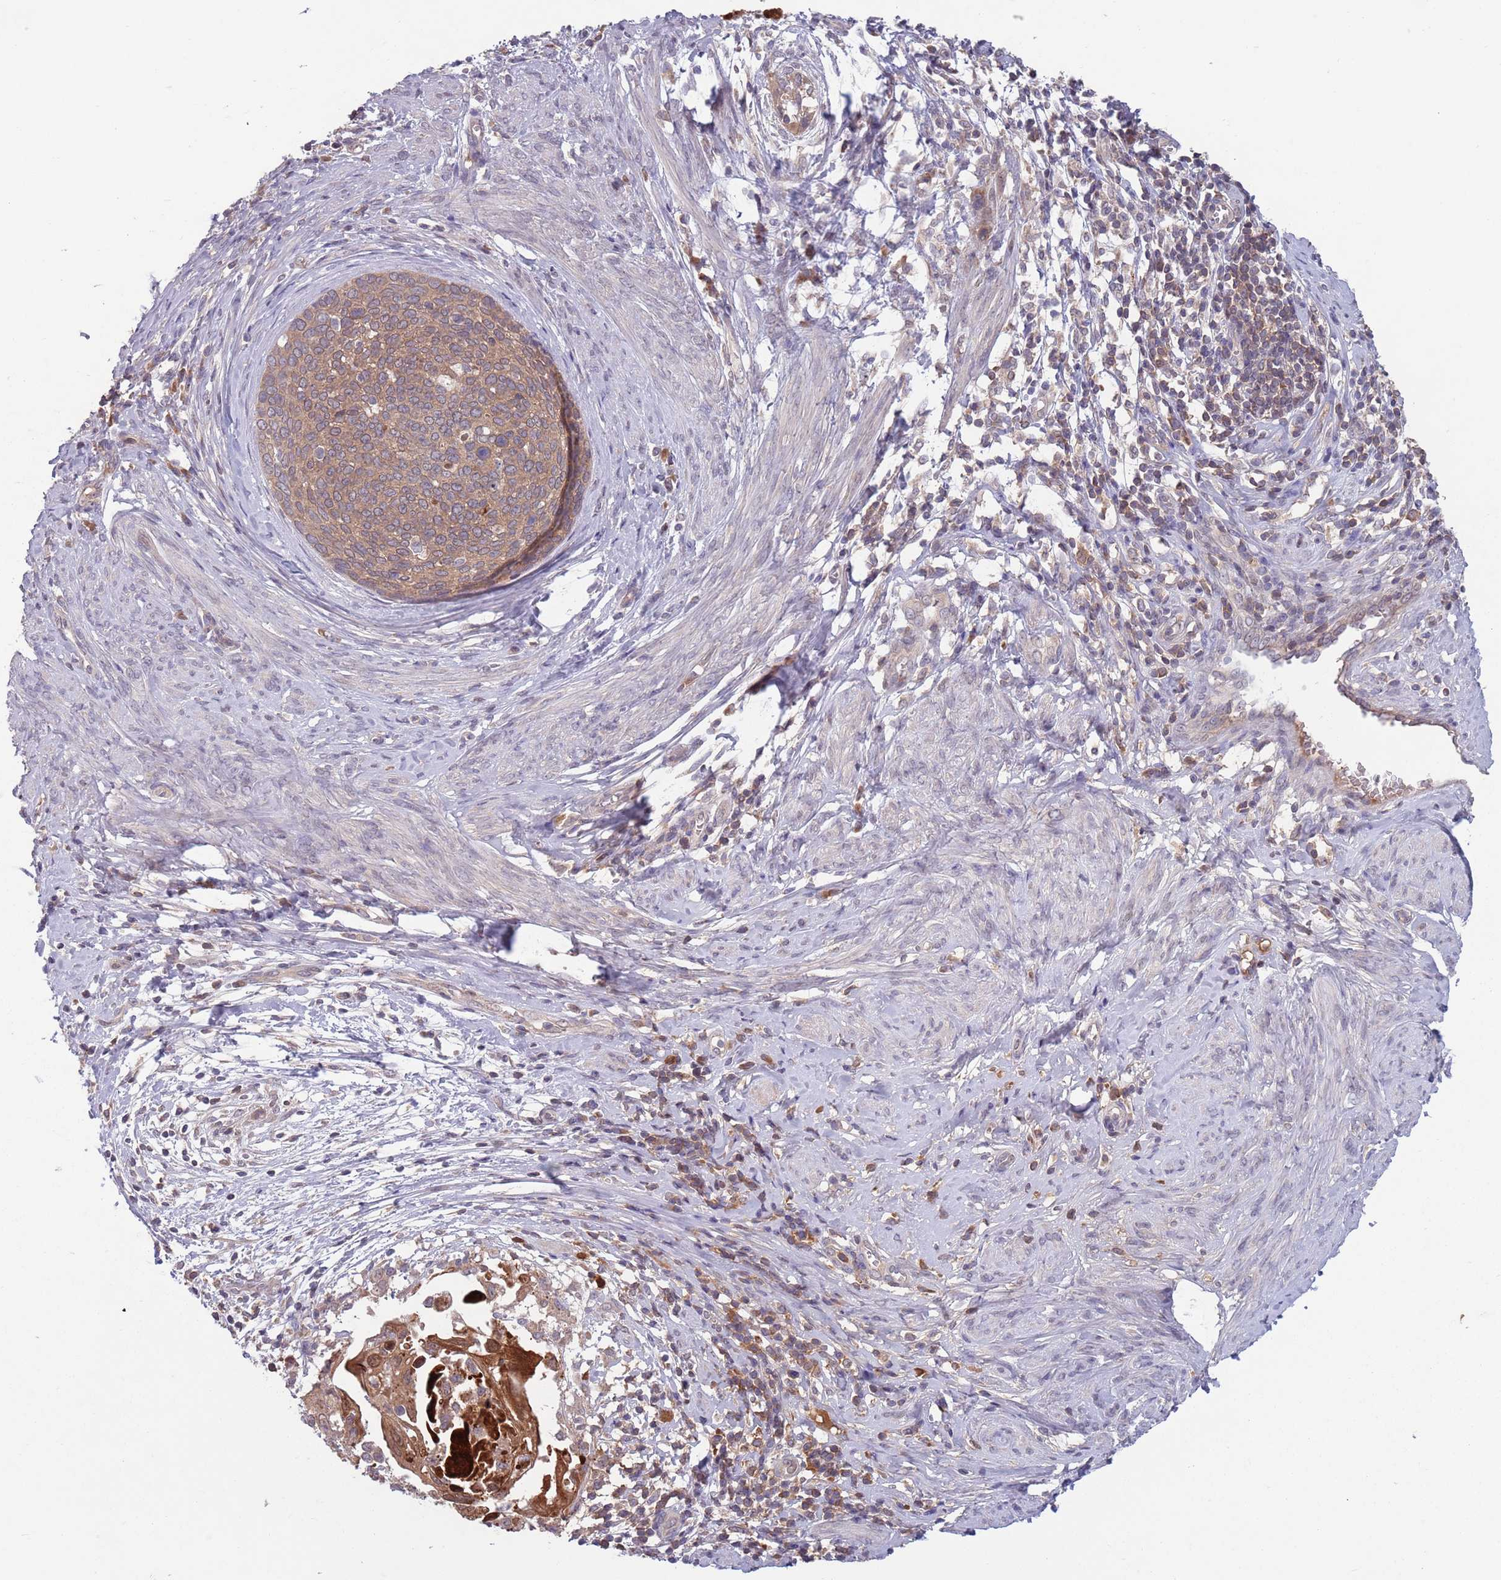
{"staining": {"intensity": "moderate", "quantity": ">75%", "location": "cytoplasmic/membranous"}, "tissue": "cervical cancer", "cell_type": "Tumor cells", "image_type": "cancer", "snomed": [{"axis": "morphology", "description": "Squamous cell carcinoma, NOS"}, {"axis": "topography", "description": "Cervix"}], "caption": "High-power microscopy captured an IHC photomicrograph of cervical squamous cell carcinoma, revealing moderate cytoplasmic/membranous positivity in approximately >75% of tumor cells.", "gene": "TYW1", "patient": {"sex": "female", "age": 80}}